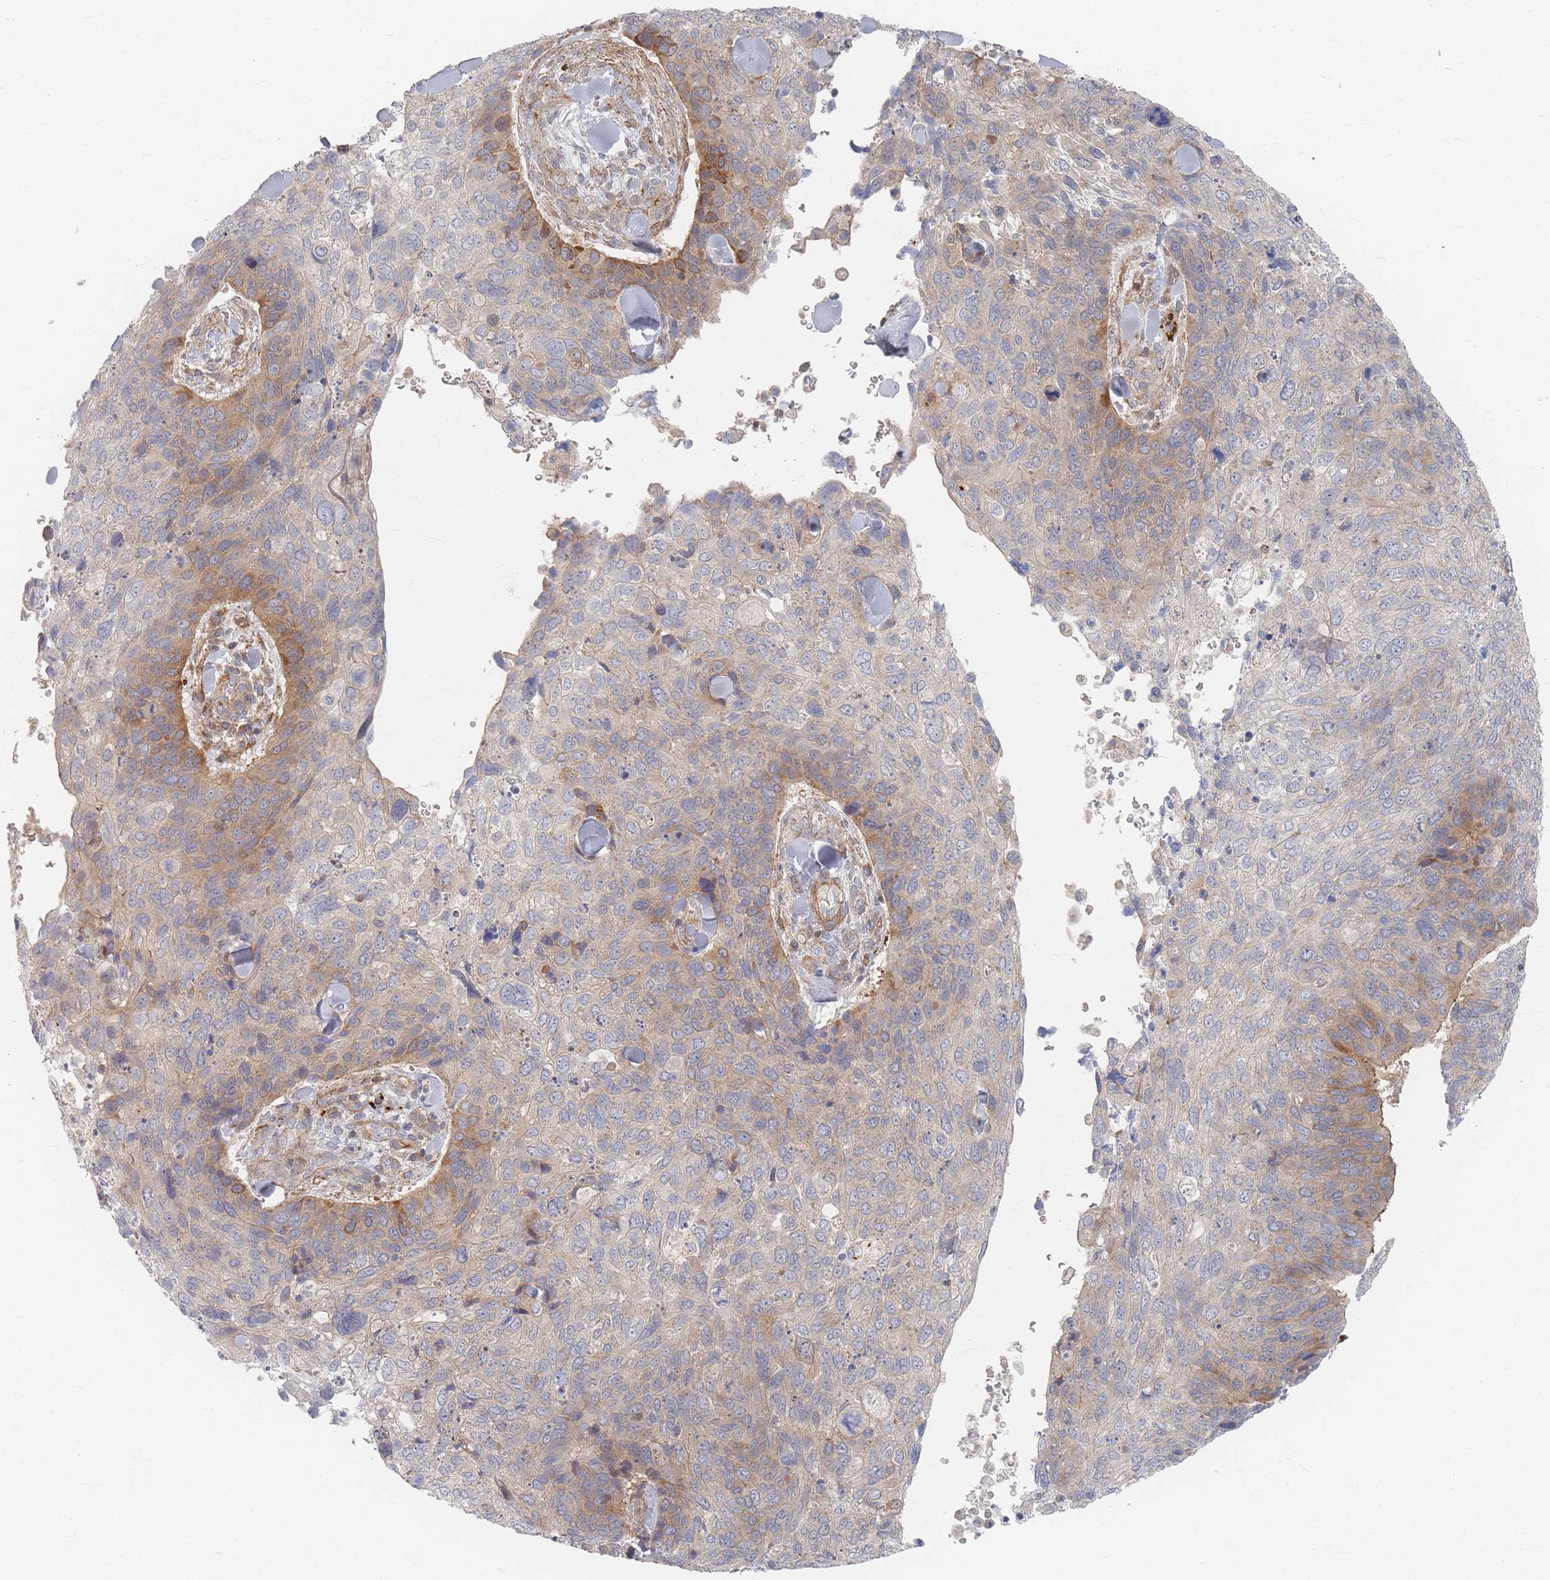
{"staining": {"intensity": "moderate", "quantity": "<25%", "location": "cytoplasmic/membranous"}, "tissue": "skin cancer", "cell_type": "Tumor cells", "image_type": "cancer", "snomed": [{"axis": "morphology", "description": "Basal cell carcinoma"}, {"axis": "topography", "description": "Skin"}], "caption": "Tumor cells exhibit low levels of moderate cytoplasmic/membranous positivity in about <25% of cells in human skin cancer. (brown staining indicates protein expression, while blue staining denotes nuclei).", "gene": "ZNF852", "patient": {"sex": "female", "age": 74}}